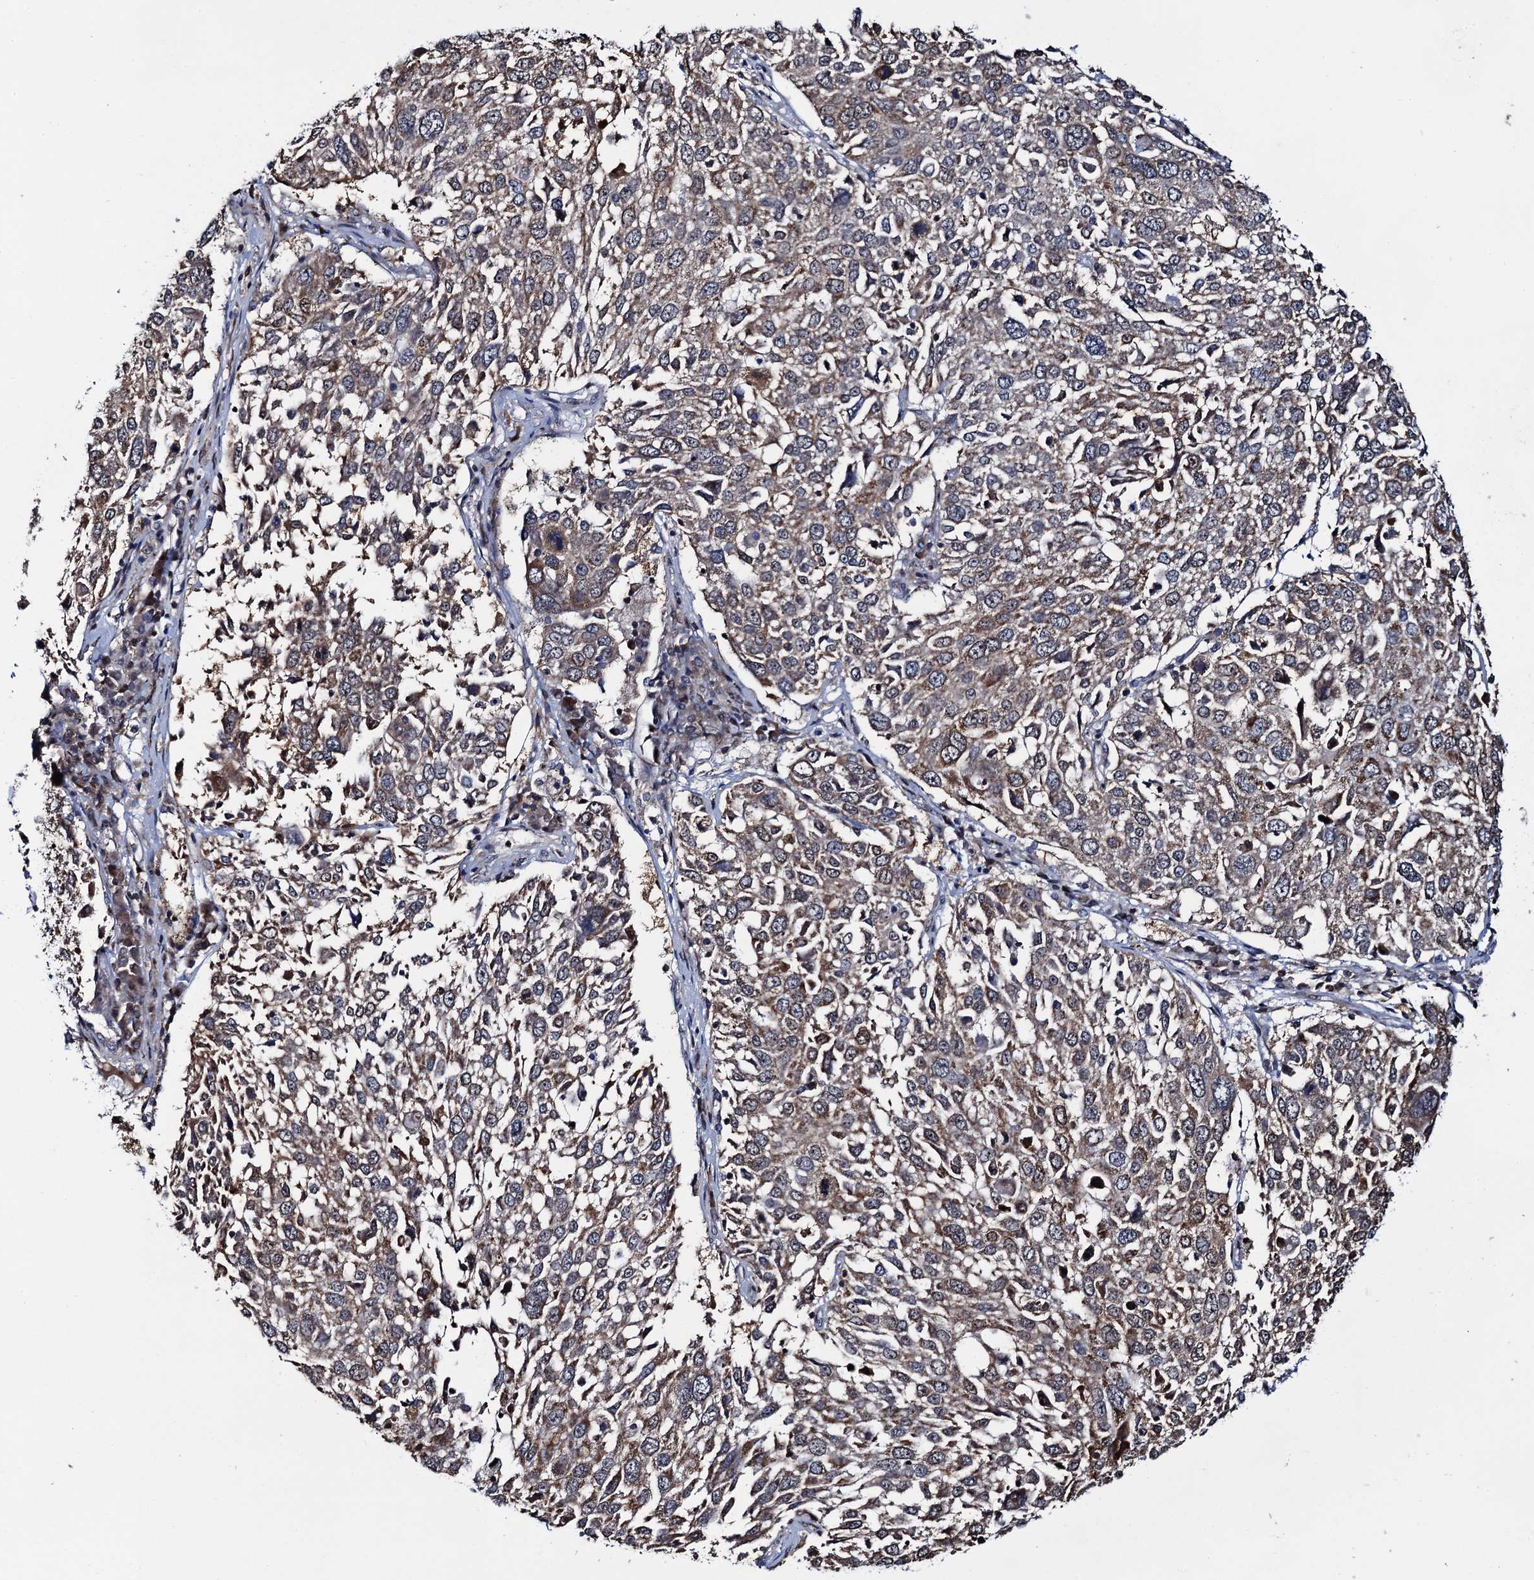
{"staining": {"intensity": "weak", "quantity": ">75%", "location": "cytoplasmic/membranous"}, "tissue": "lung cancer", "cell_type": "Tumor cells", "image_type": "cancer", "snomed": [{"axis": "morphology", "description": "Squamous cell carcinoma, NOS"}, {"axis": "topography", "description": "Lung"}], "caption": "This is an image of immunohistochemistry staining of squamous cell carcinoma (lung), which shows weak expression in the cytoplasmic/membranous of tumor cells.", "gene": "CCDC102A", "patient": {"sex": "male", "age": 65}}